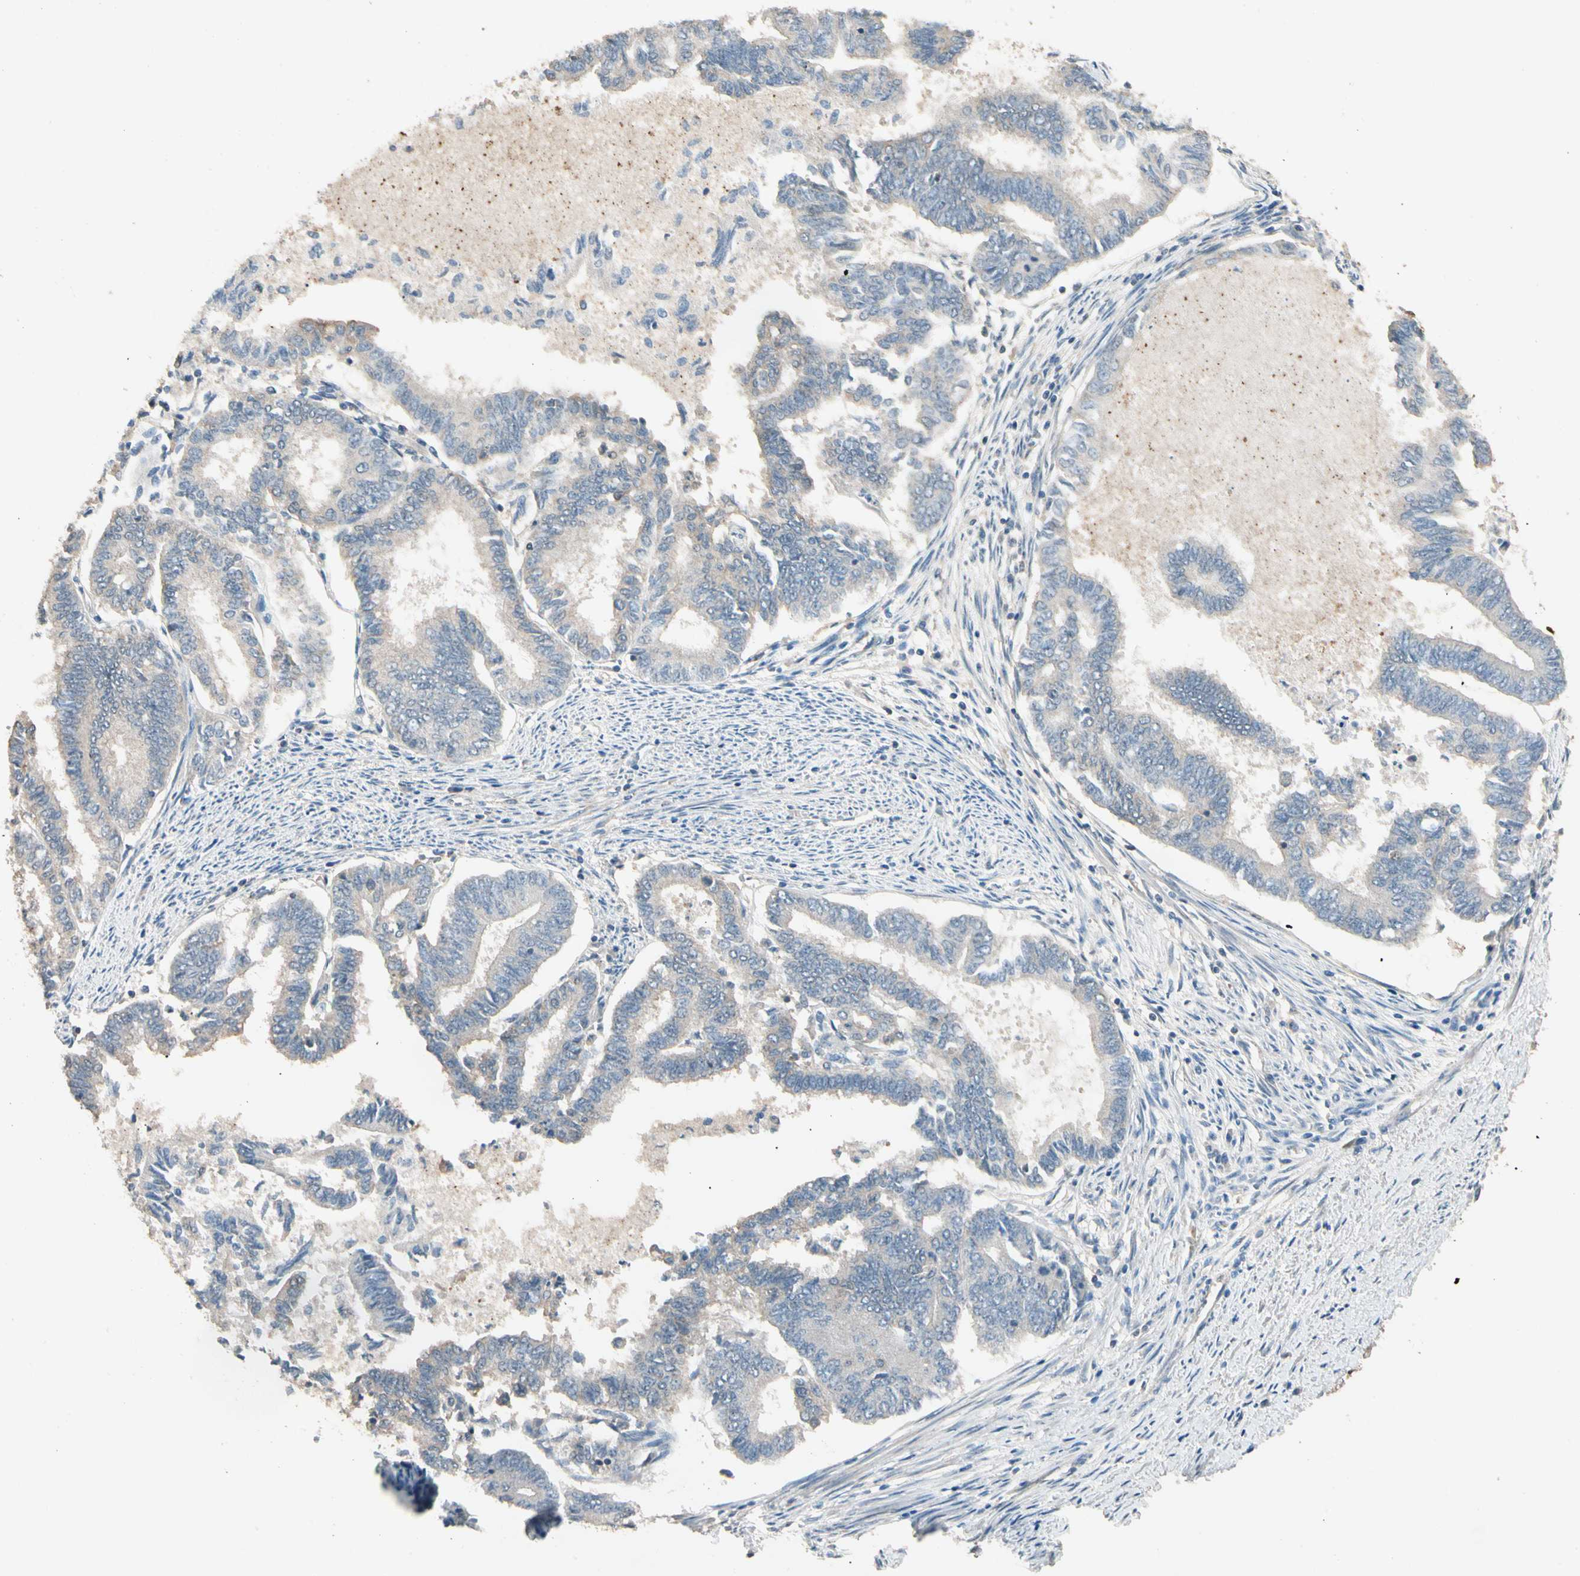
{"staining": {"intensity": "weak", "quantity": "<25%", "location": "cytoplasmic/membranous"}, "tissue": "endometrial cancer", "cell_type": "Tumor cells", "image_type": "cancer", "snomed": [{"axis": "morphology", "description": "Adenocarcinoma, NOS"}, {"axis": "topography", "description": "Endometrium"}], "caption": "Immunohistochemistry (IHC) of human endometrial adenocarcinoma demonstrates no expression in tumor cells. (DAB (3,3'-diaminobenzidine) immunohistochemistry visualized using brightfield microscopy, high magnification).", "gene": "MAP3K7", "patient": {"sex": "female", "age": 86}}